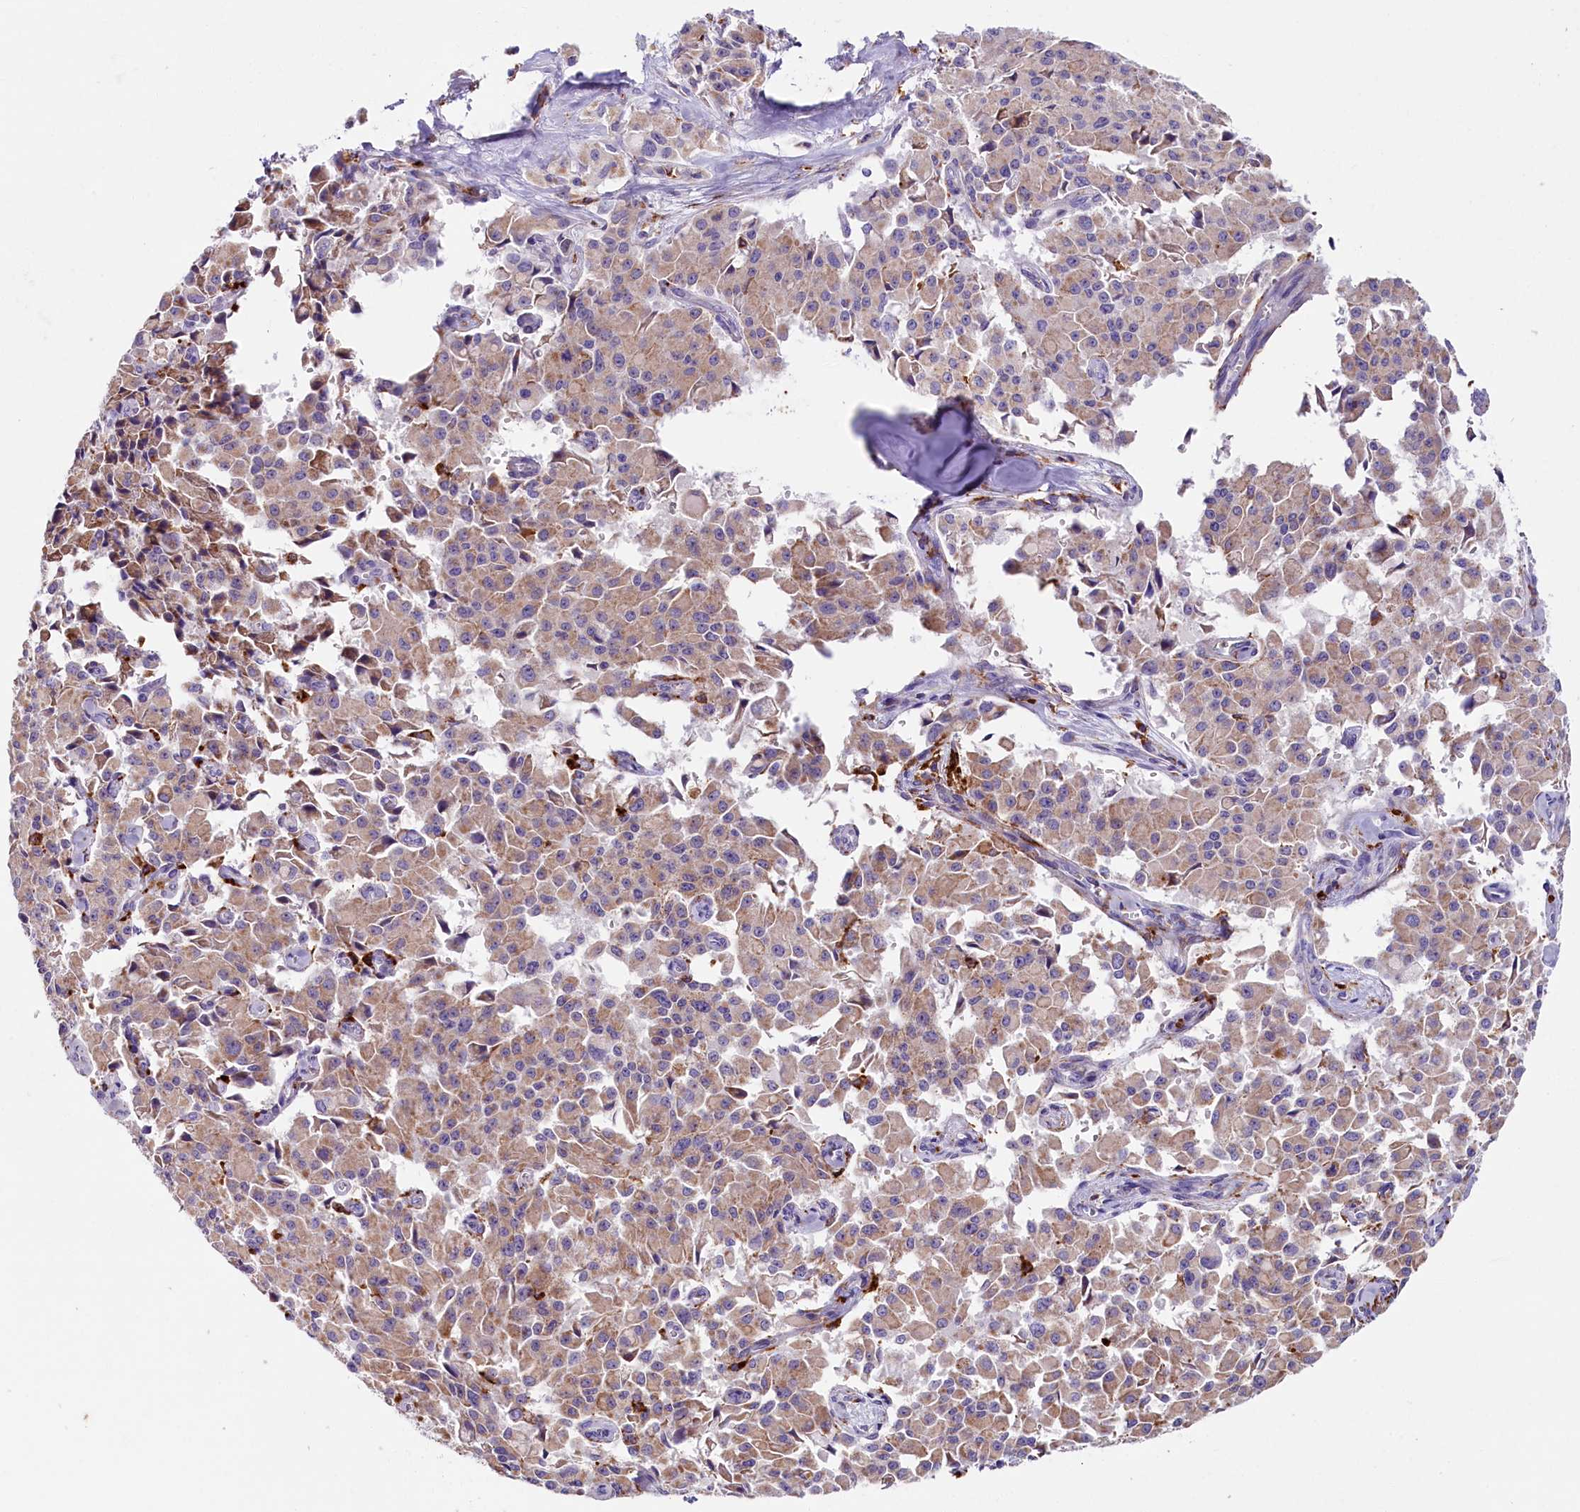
{"staining": {"intensity": "weak", "quantity": "<25%", "location": "cytoplasmic/membranous"}, "tissue": "pancreatic cancer", "cell_type": "Tumor cells", "image_type": "cancer", "snomed": [{"axis": "morphology", "description": "Adenocarcinoma, NOS"}, {"axis": "topography", "description": "Pancreas"}], "caption": "The immunohistochemistry photomicrograph has no significant expression in tumor cells of pancreatic cancer (adenocarcinoma) tissue. (Brightfield microscopy of DAB IHC at high magnification).", "gene": "IL20RA", "patient": {"sex": "male", "age": 65}}